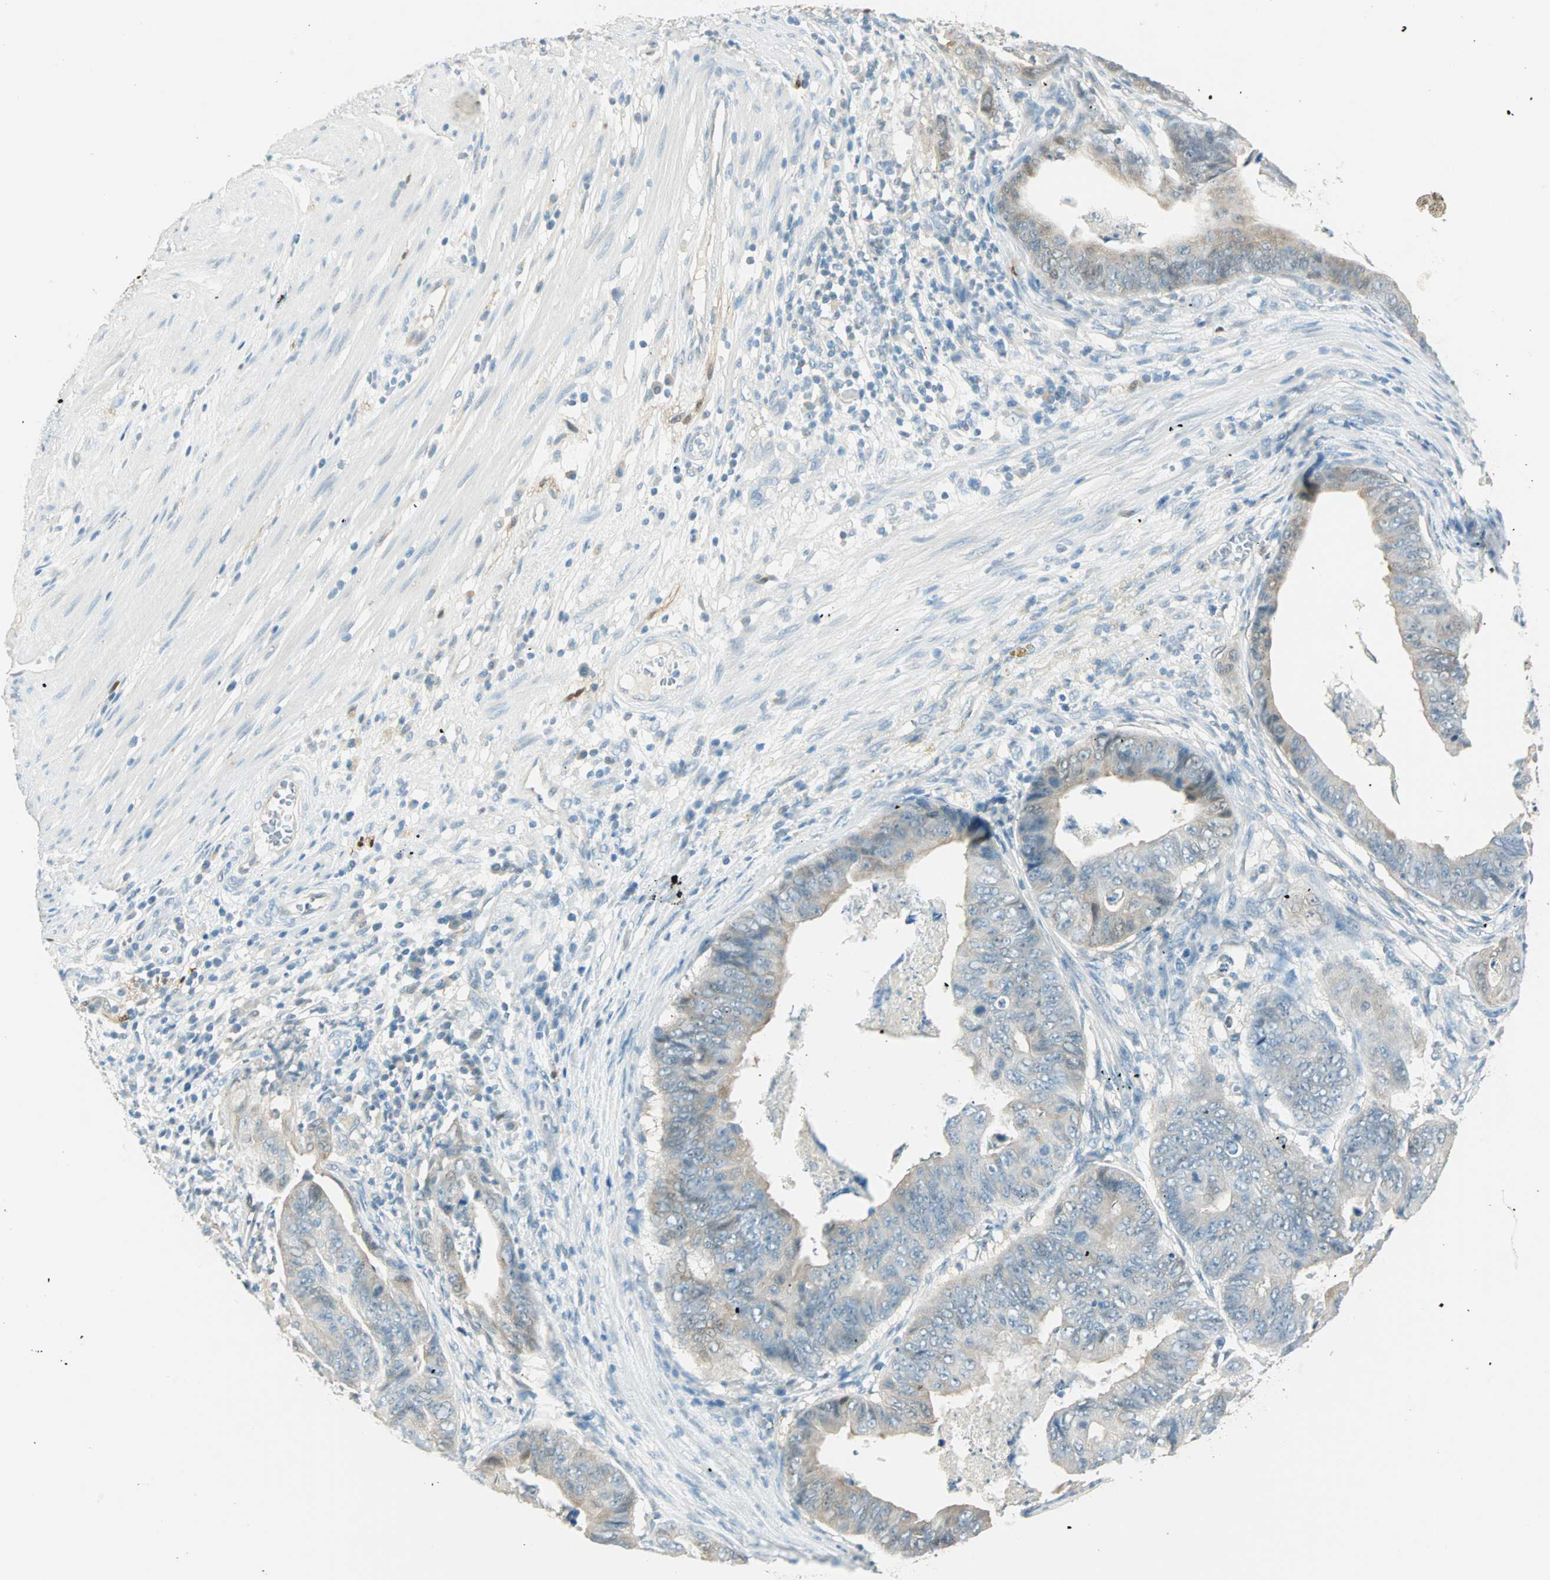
{"staining": {"intensity": "moderate", "quantity": "25%-75%", "location": "cytoplasmic/membranous"}, "tissue": "stomach cancer", "cell_type": "Tumor cells", "image_type": "cancer", "snomed": [{"axis": "morphology", "description": "Adenocarcinoma, NOS"}, {"axis": "topography", "description": "Stomach, lower"}], "caption": "A medium amount of moderate cytoplasmic/membranous expression is seen in approximately 25%-75% of tumor cells in stomach cancer tissue. Using DAB (3,3'-diaminobenzidine) (brown) and hematoxylin (blue) stains, captured at high magnification using brightfield microscopy.", "gene": "S100A1", "patient": {"sex": "male", "age": 77}}